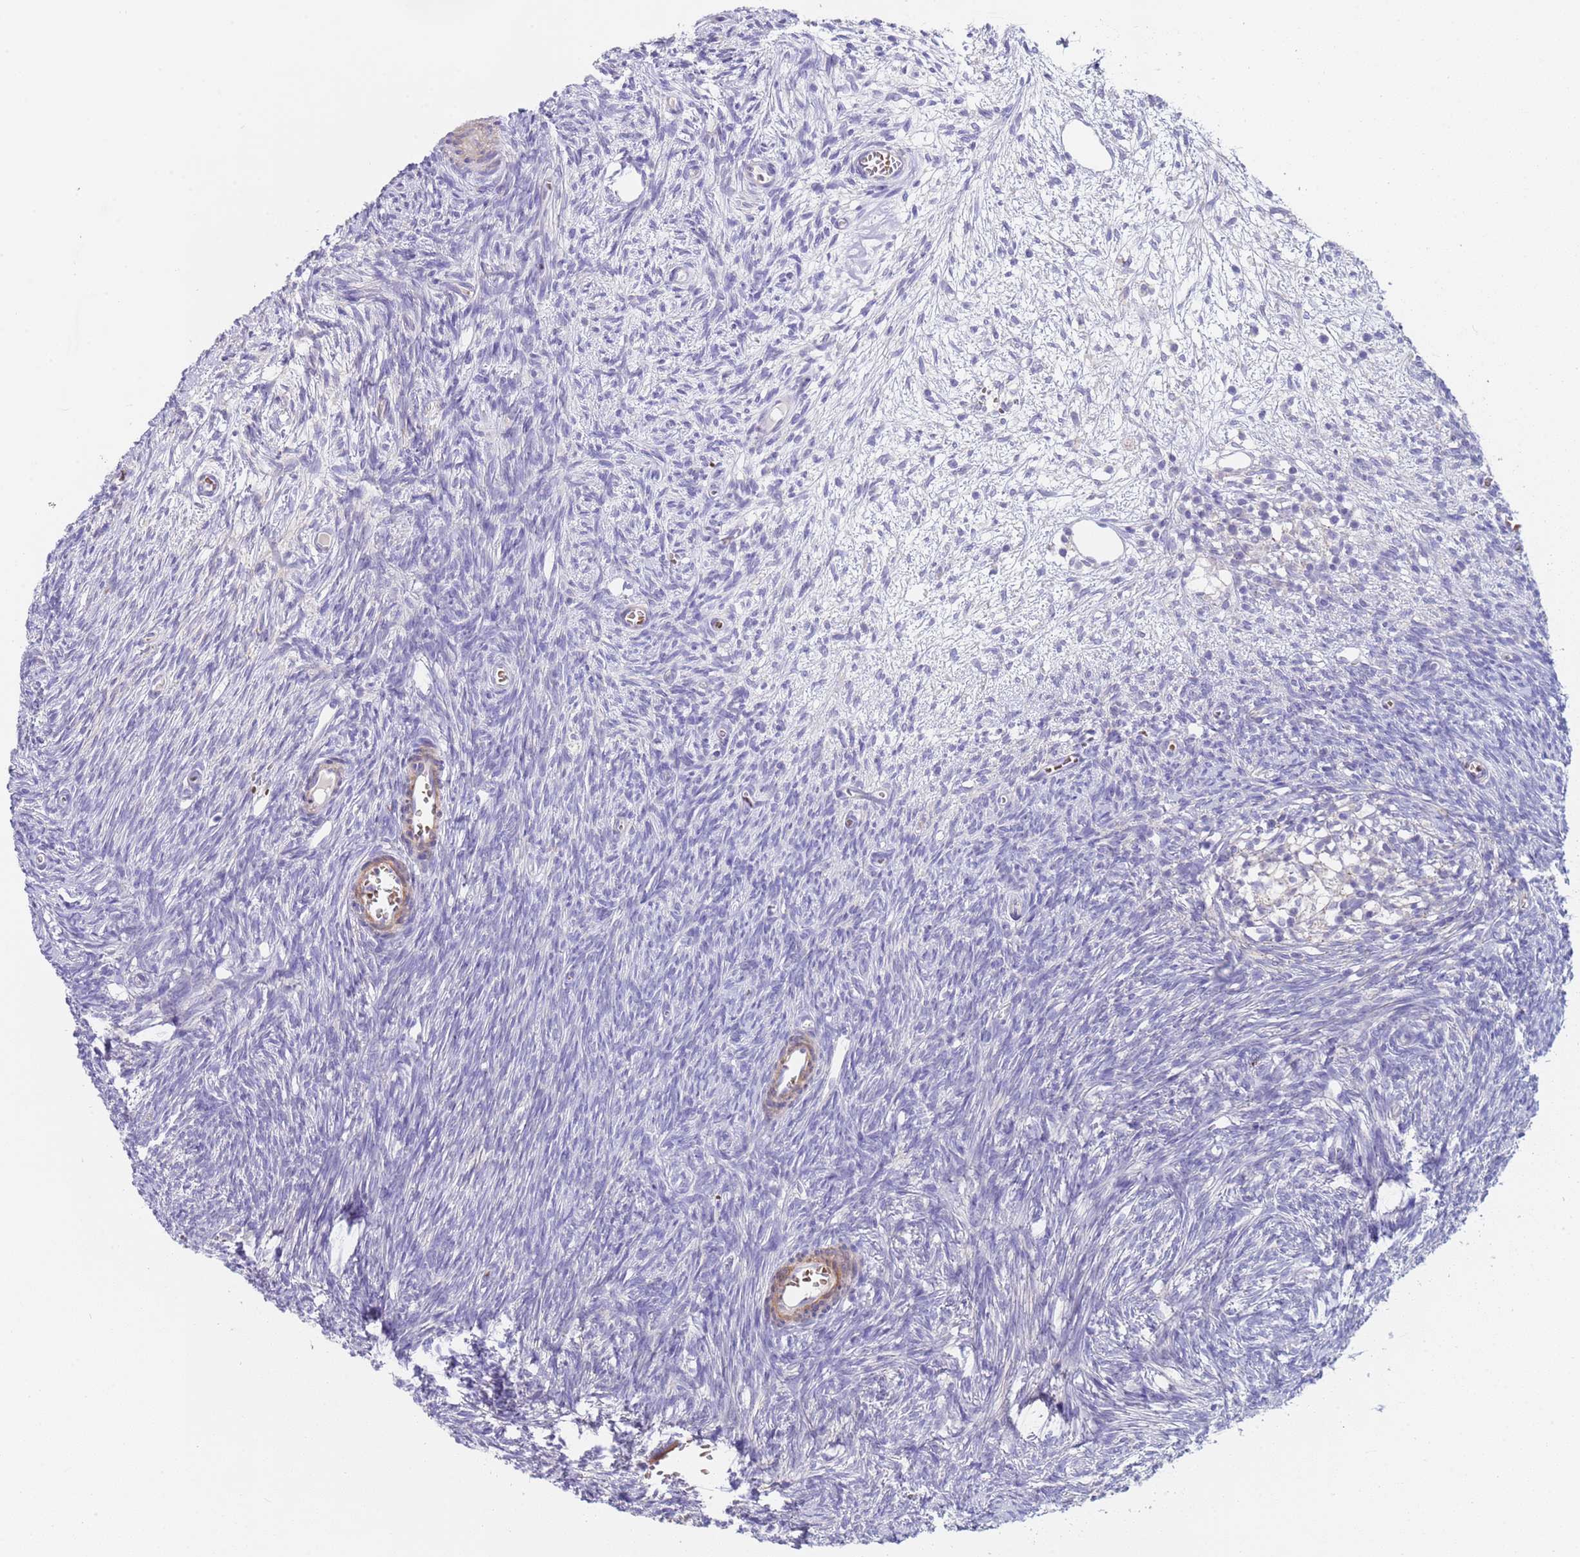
{"staining": {"intensity": "negative", "quantity": "none", "location": "none"}, "tissue": "ovary", "cell_type": "Follicle cells", "image_type": "normal", "snomed": [{"axis": "morphology", "description": "Normal tissue, NOS"}, {"axis": "topography", "description": "Ovary"}], "caption": "An immunohistochemistry image of normal ovary is shown. There is no staining in follicle cells of ovary. (DAB (3,3'-diaminobenzidine) immunohistochemistry (IHC), high magnification).", "gene": "KBTBD3", "patient": {"sex": "female", "age": 44}}